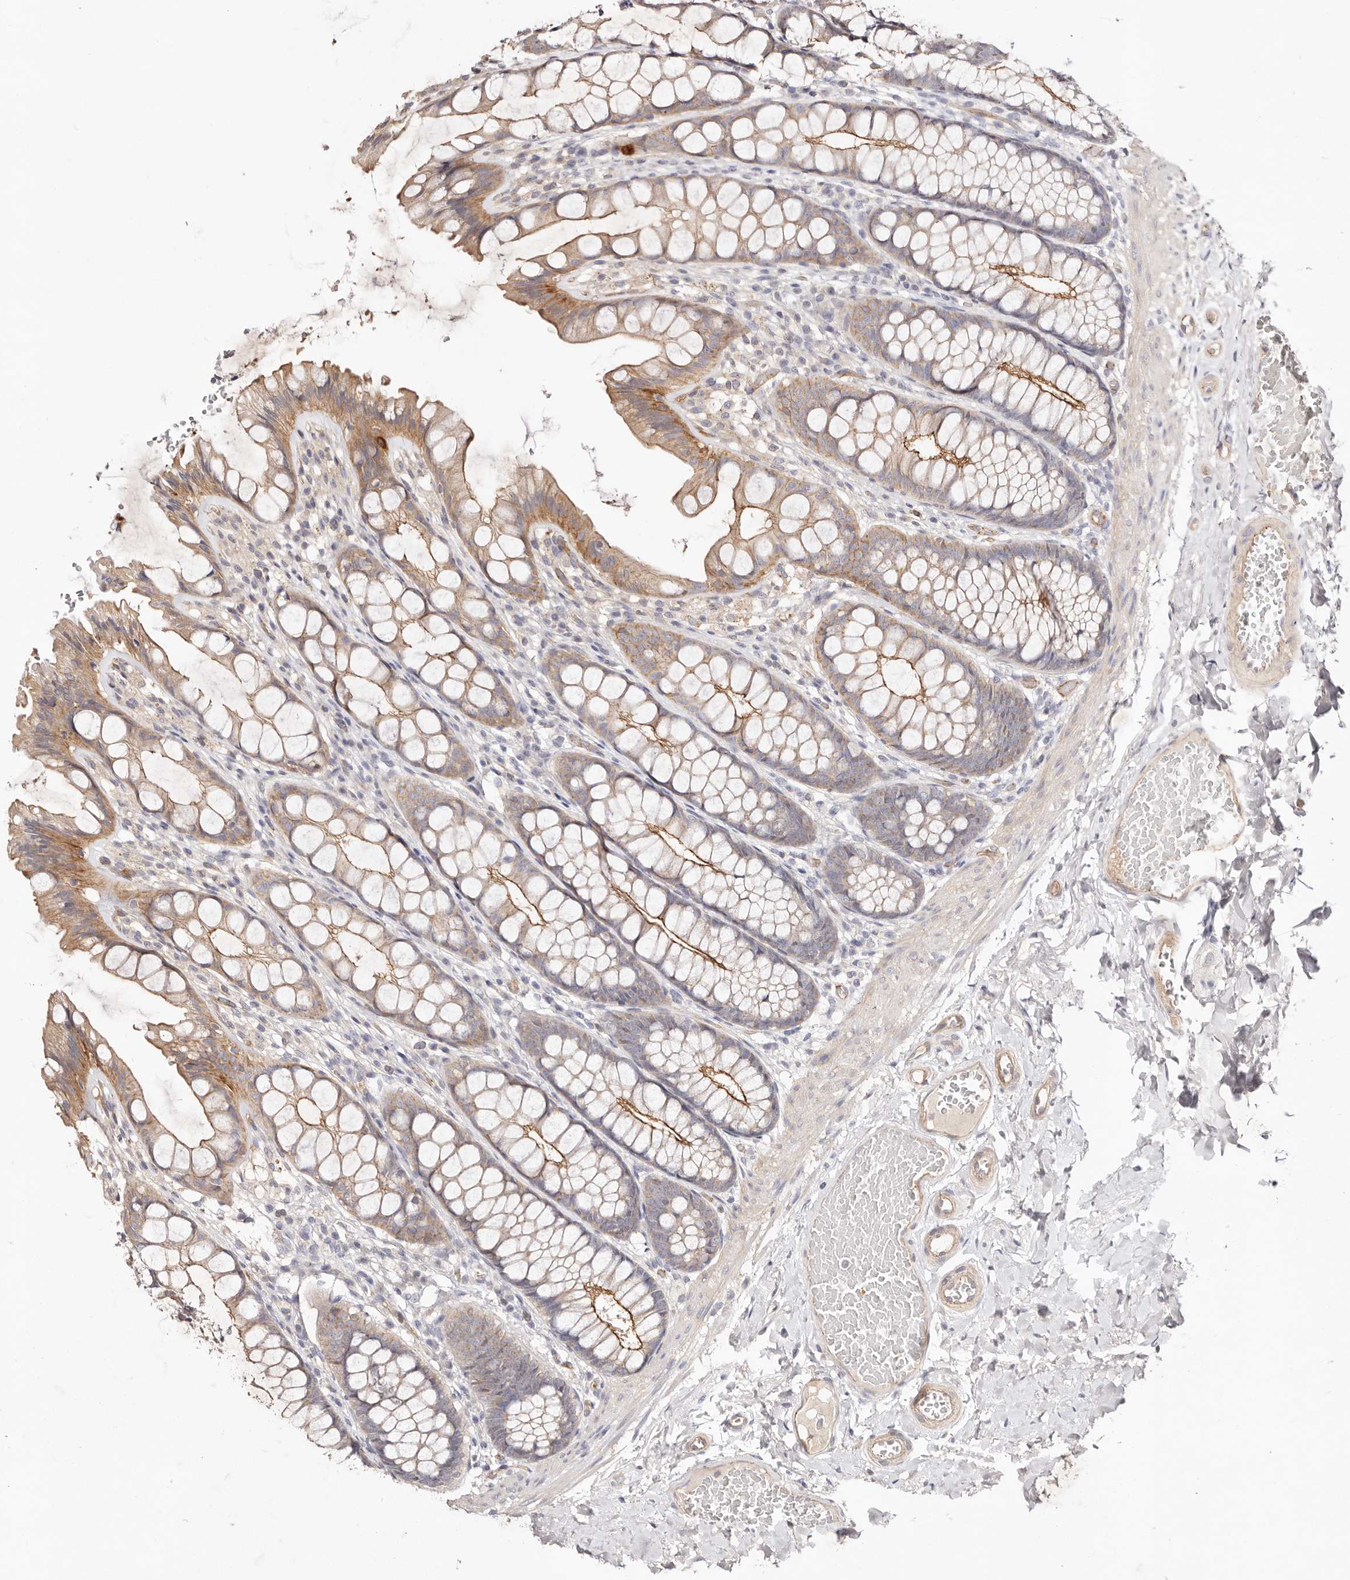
{"staining": {"intensity": "weak", "quantity": ">75%", "location": "cytoplasmic/membranous"}, "tissue": "colon", "cell_type": "Endothelial cells", "image_type": "normal", "snomed": [{"axis": "morphology", "description": "Normal tissue, NOS"}, {"axis": "topography", "description": "Colon"}], "caption": "Endothelial cells demonstrate weak cytoplasmic/membranous positivity in approximately >75% of cells in unremarkable colon. The protein of interest is stained brown, and the nuclei are stained in blue (DAB IHC with brightfield microscopy, high magnification).", "gene": "SLC35B2", "patient": {"sex": "male", "age": 47}}